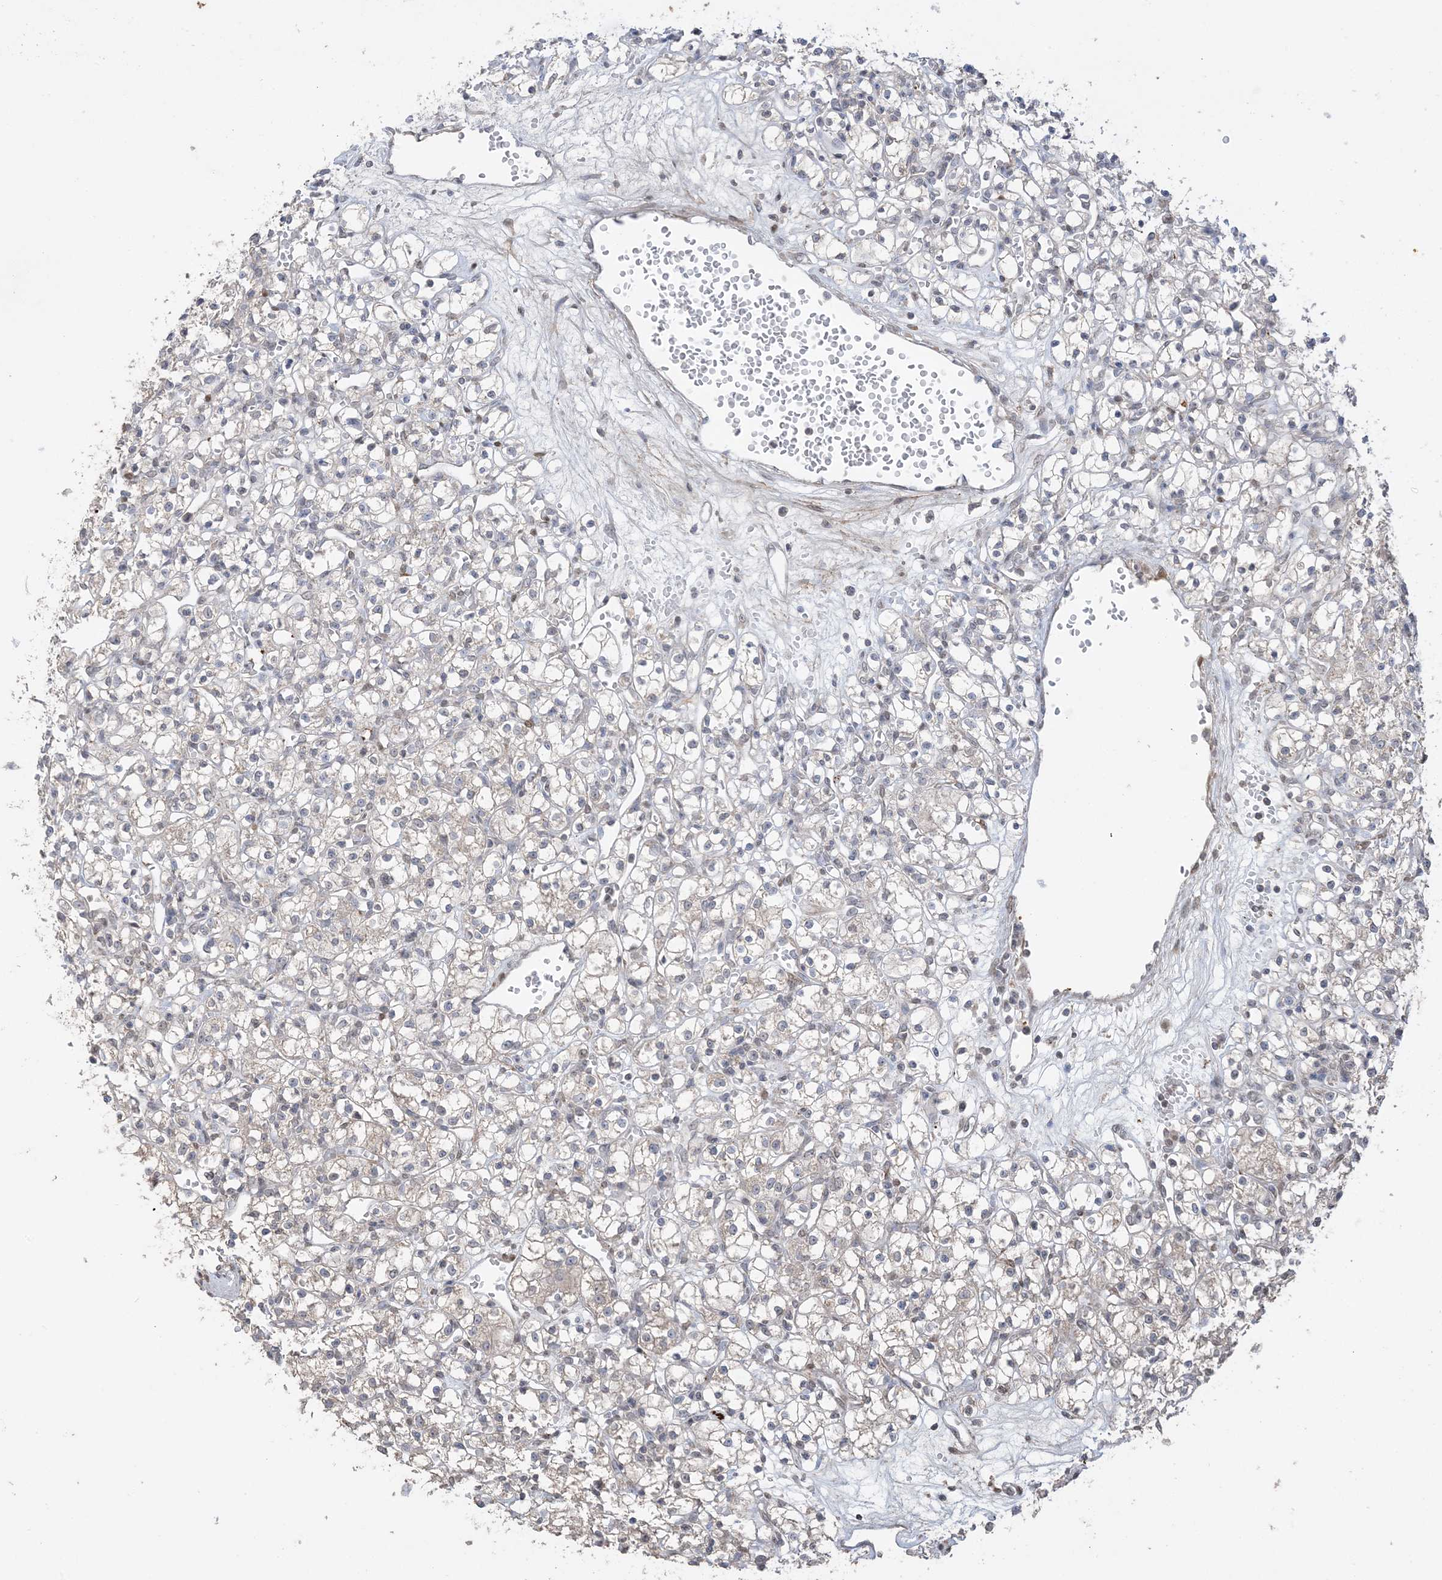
{"staining": {"intensity": "negative", "quantity": "none", "location": "none"}, "tissue": "renal cancer", "cell_type": "Tumor cells", "image_type": "cancer", "snomed": [{"axis": "morphology", "description": "Adenocarcinoma, NOS"}, {"axis": "topography", "description": "Kidney"}], "caption": "Tumor cells show no significant positivity in adenocarcinoma (renal).", "gene": "XRN1", "patient": {"sex": "female", "age": 59}}